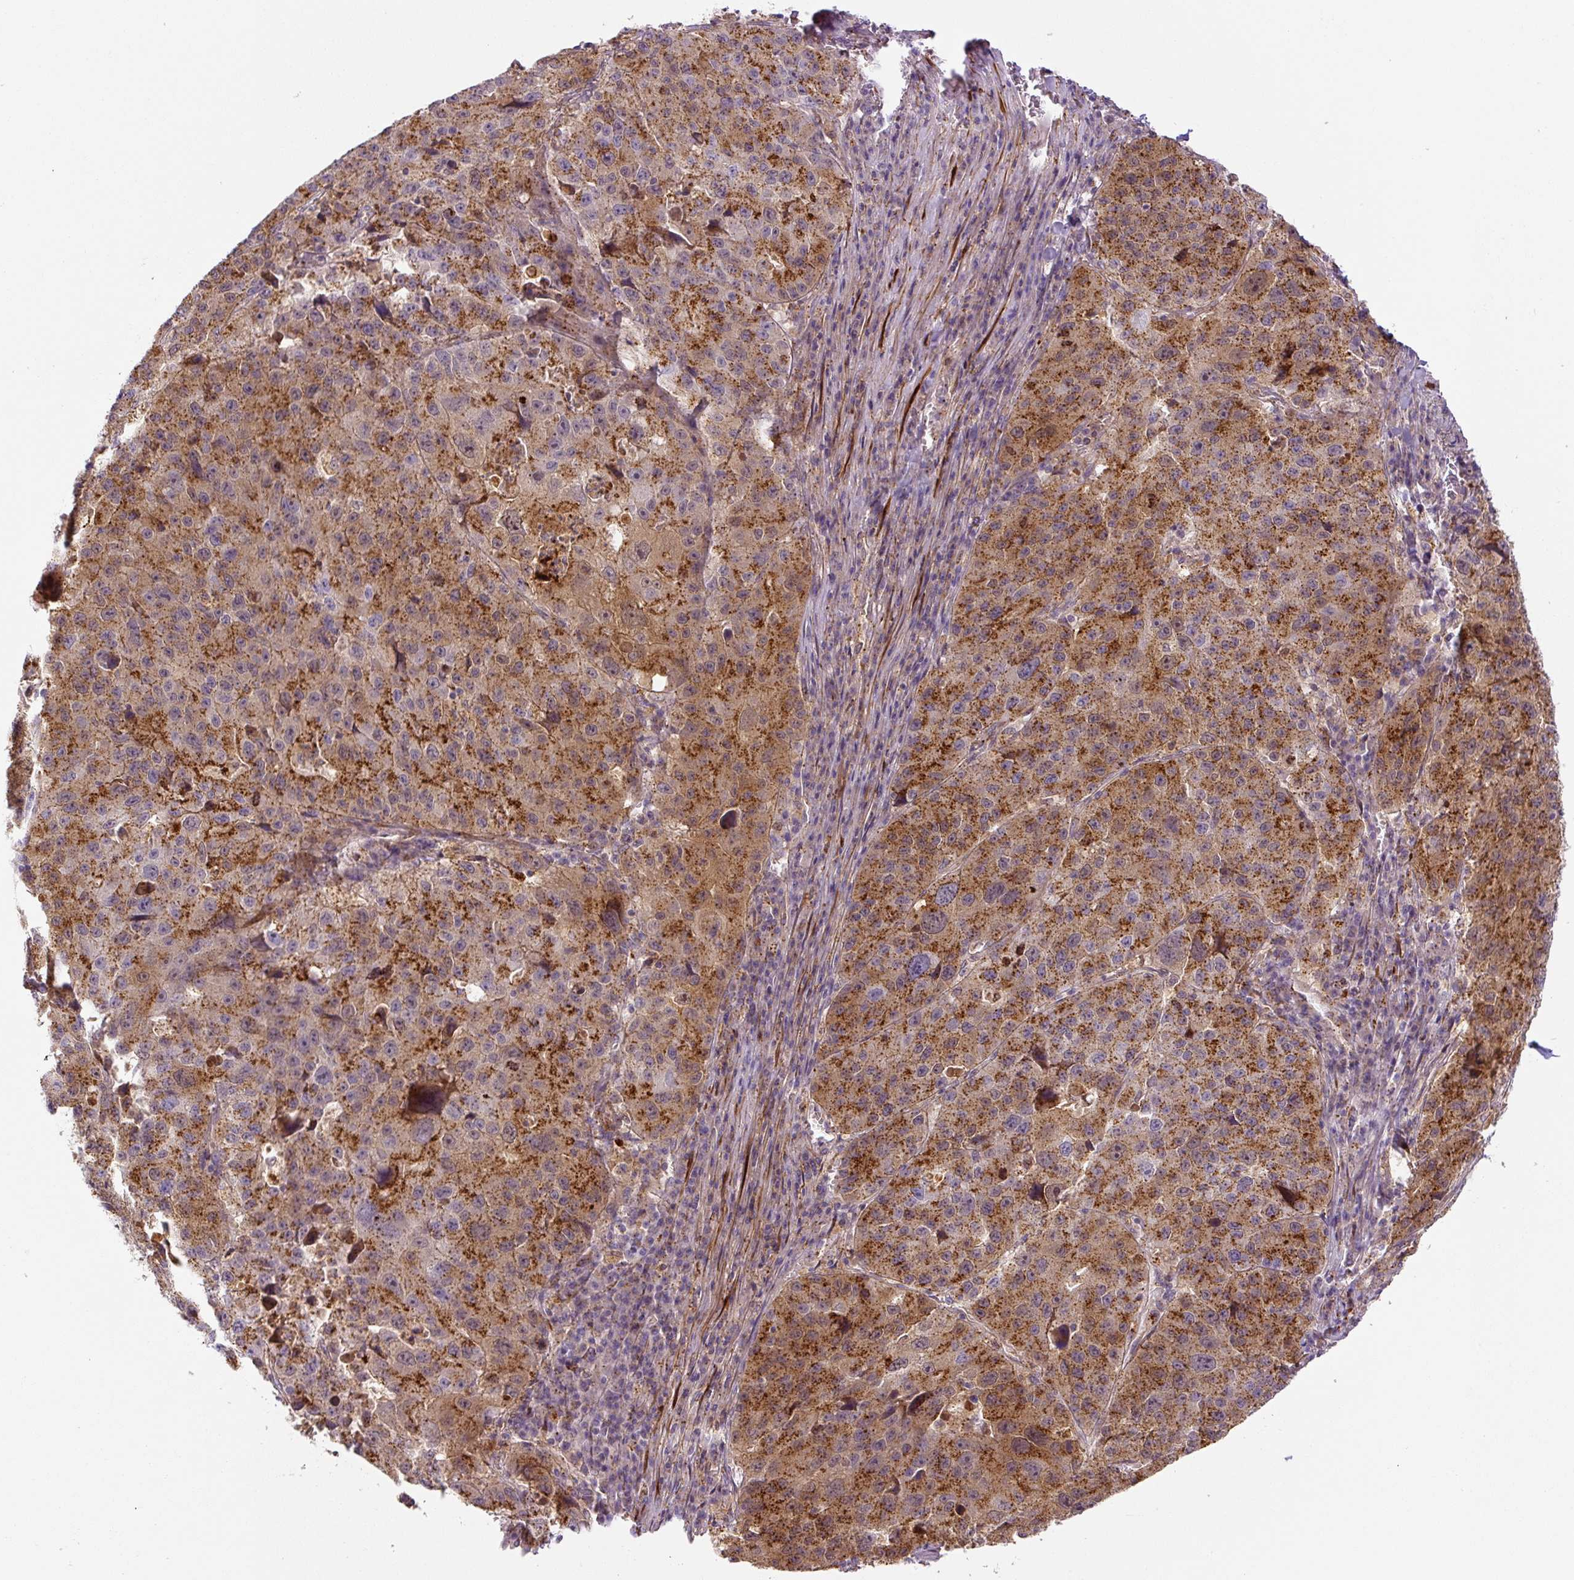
{"staining": {"intensity": "moderate", "quantity": ">75%", "location": "cytoplasmic/membranous"}, "tissue": "stomach cancer", "cell_type": "Tumor cells", "image_type": "cancer", "snomed": [{"axis": "morphology", "description": "Adenocarcinoma, NOS"}, {"axis": "topography", "description": "Stomach"}], "caption": "Stomach cancer was stained to show a protein in brown. There is medium levels of moderate cytoplasmic/membranous expression in approximately >75% of tumor cells.", "gene": "ZSWIM7", "patient": {"sex": "male", "age": 71}}